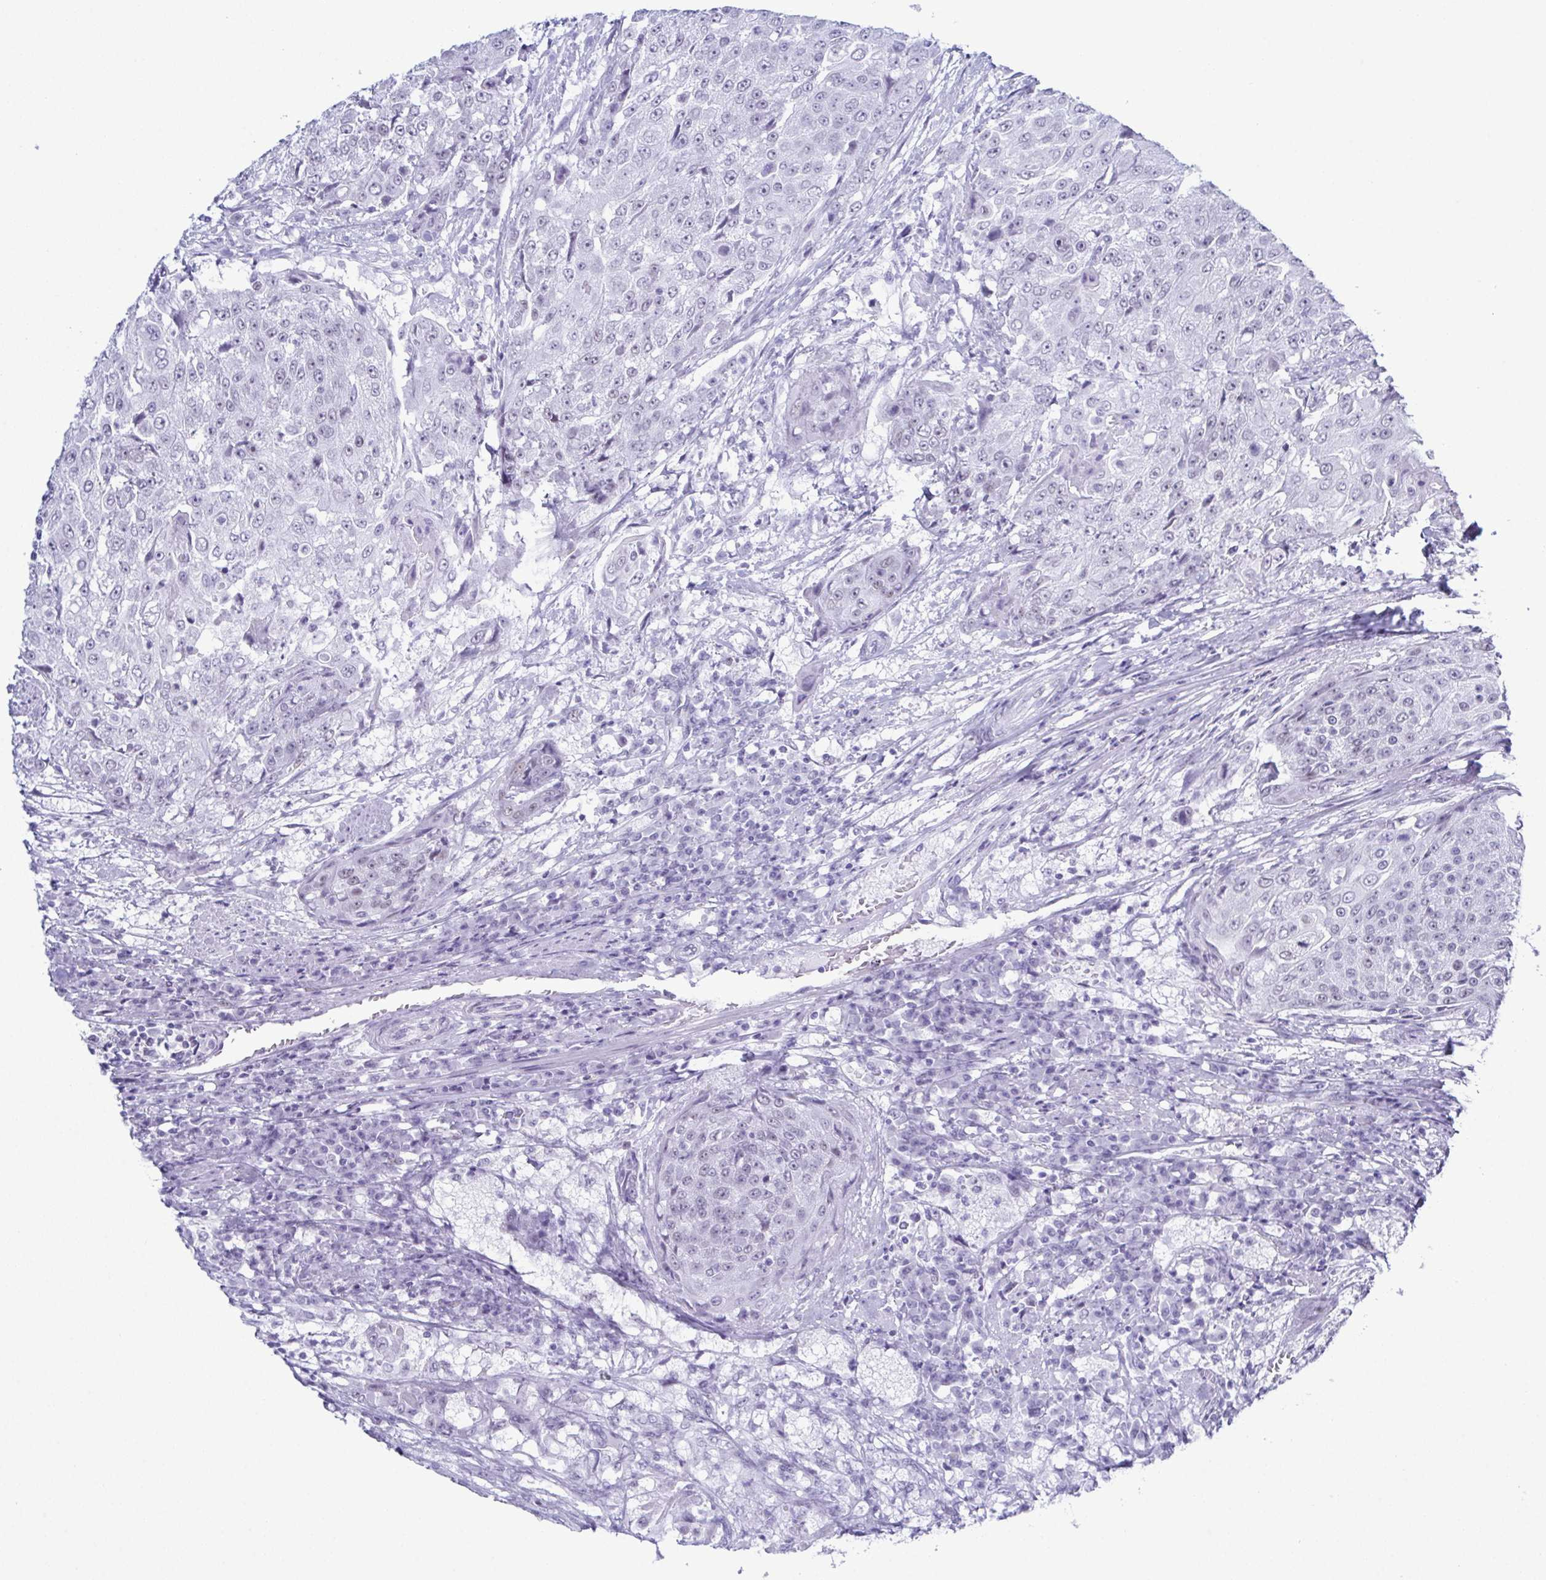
{"staining": {"intensity": "negative", "quantity": "none", "location": "none"}, "tissue": "urothelial cancer", "cell_type": "Tumor cells", "image_type": "cancer", "snomed": [{"axis": "morphology", "description": "Urothelial carcinoma, High grade"}, {"axis": "topography", "description": "Urinary bladder"}], "caption": "Immunohistochemical staining of urothelial carcinoma (high-grade) demonstrates no significant expression in tumor cells.", "gene": "SUGP2", "patient": {"sex": "female", "age": 63}}